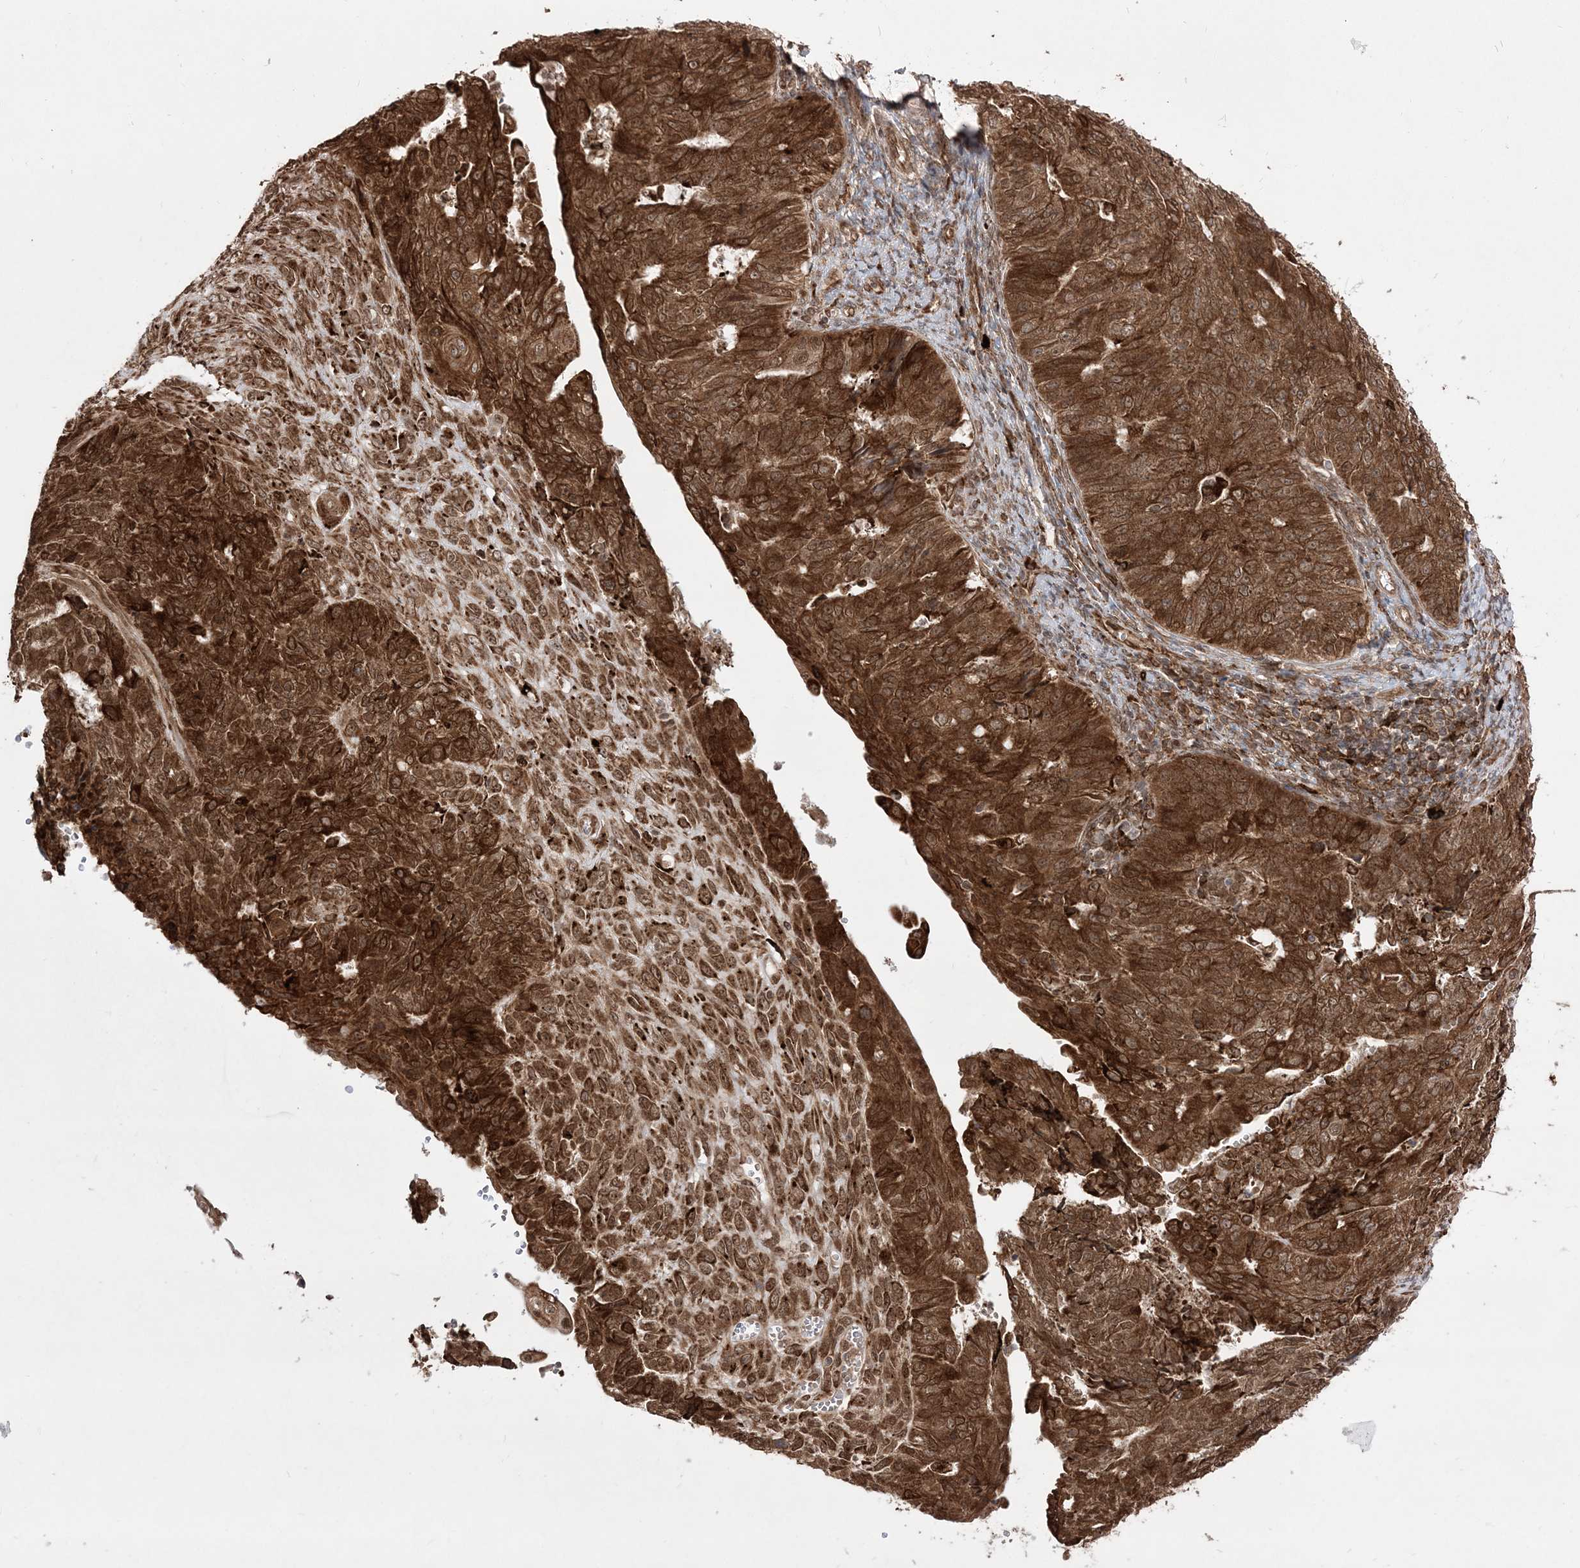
{"staining": {"intensity": "strong", "quantity": ">75%", "location": "cytoplasmic/membranous,nuclear"}, "tissue": "endometrial cancer", "cell_type": "Tumor cells", "image_type": "cancer", "snomed": [{"axis": "morphology", "description": "Adenocarcinoma, NOS"}, {"axis": "topography", "description": "Endometrium"}], "caption": "Brown immunohistochemical staining in adenocarcinoma (endometrial) exhibits strong cytoplasmic/membranous and nuclear positivity in about >75% of tumor cells.", "gene": "EPC2", "patient": {"sex": "female", "age": 32}}